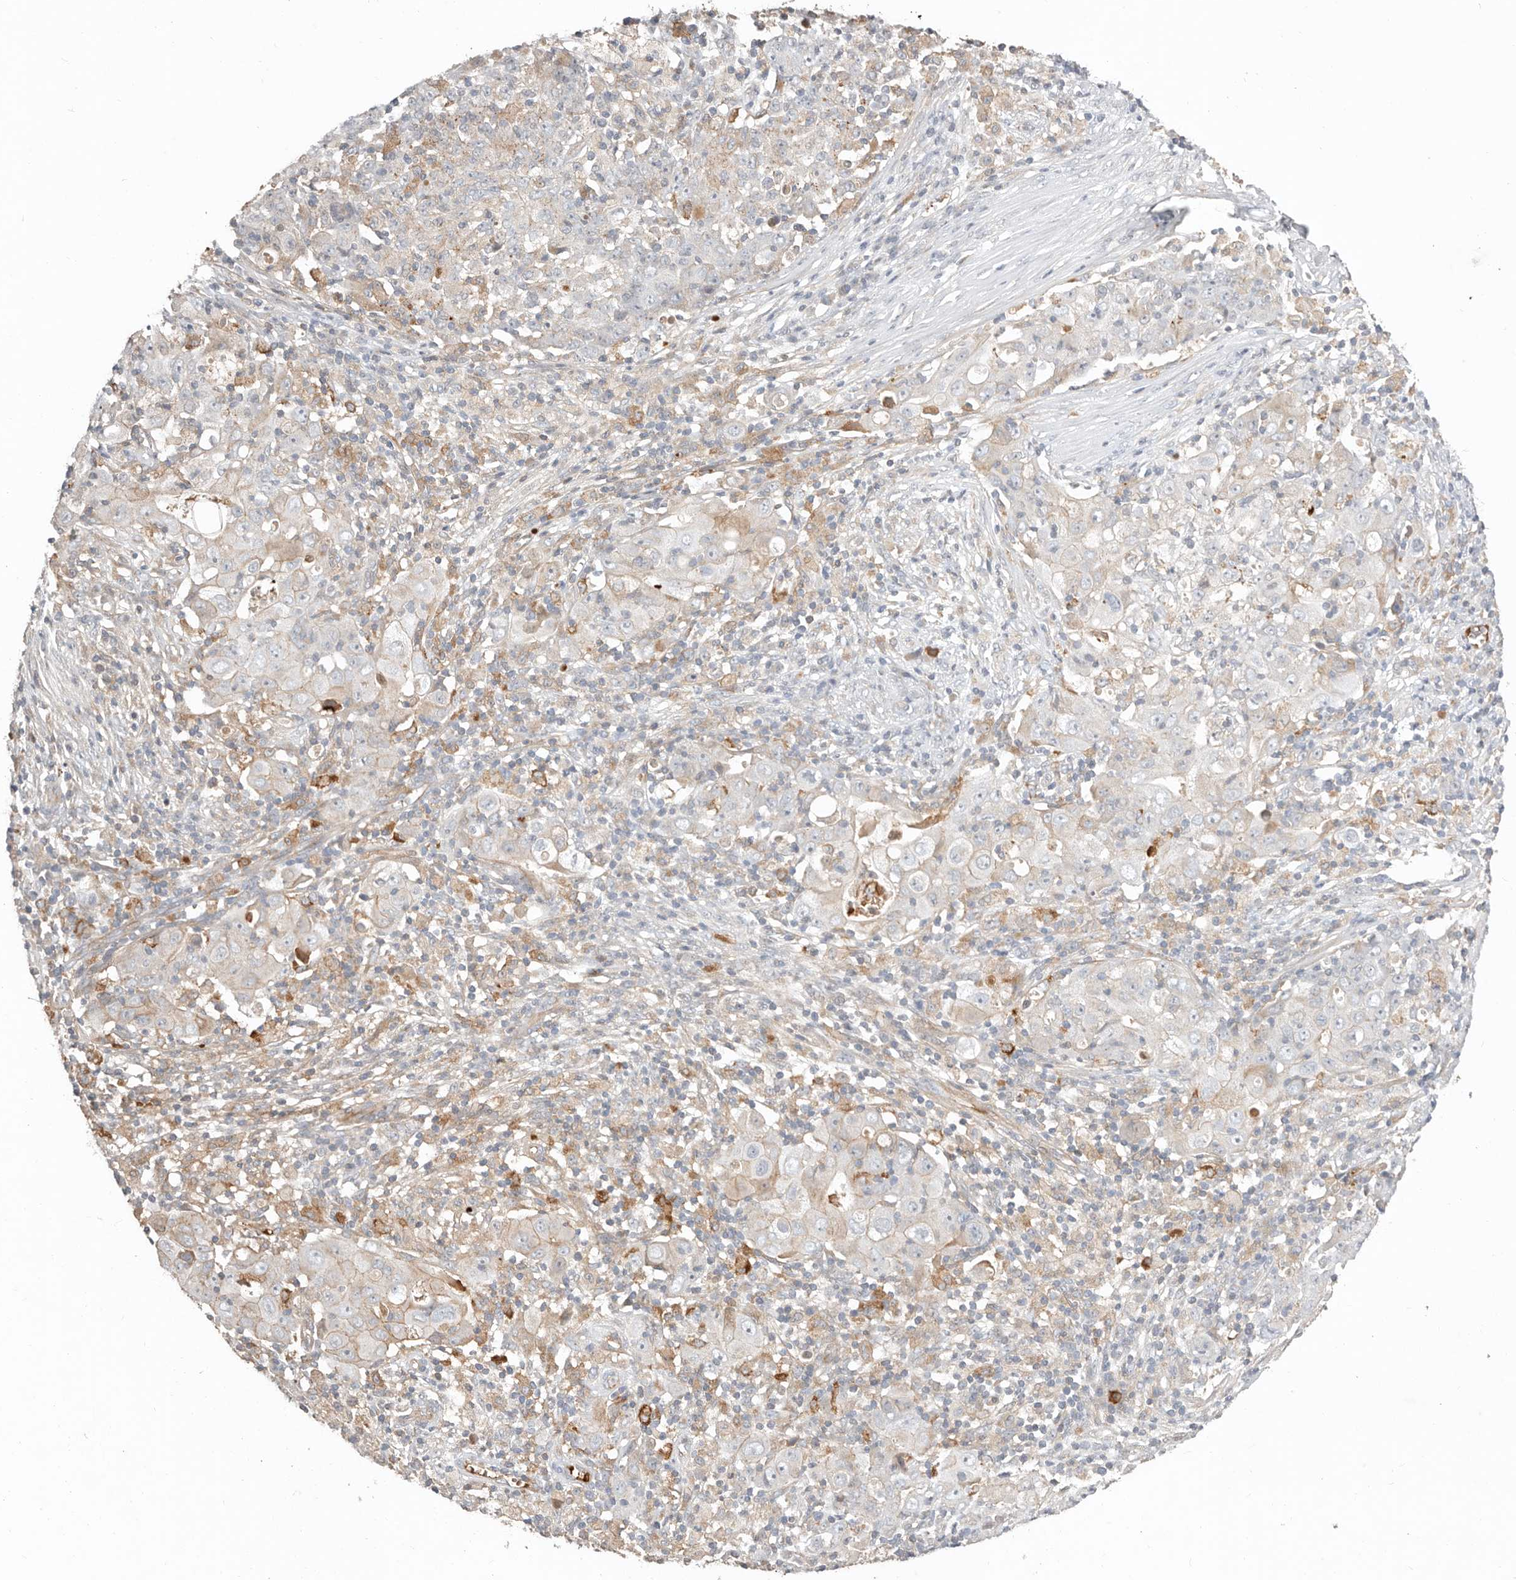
{"staining": {"intensity": "negative", "quantity": "none", "location": "none"}, "tissue": "ovarian cancer", "cell_type": "Tumor cells", "image_type": "cancer", "snomed": [{"axis": "morphology", "description": "Carcinoma, endometroid"}, {"axis": "topography", "description": "Ovary"}], "caption": "IHC micrograph of neoplastic tissue: endometroid carcinoma (ovarian) stained with DAB demonstrates no significant protein staining in tumor cells.", "gene": "MTFR2", "patient": {"sex": "female", "age": 42}}